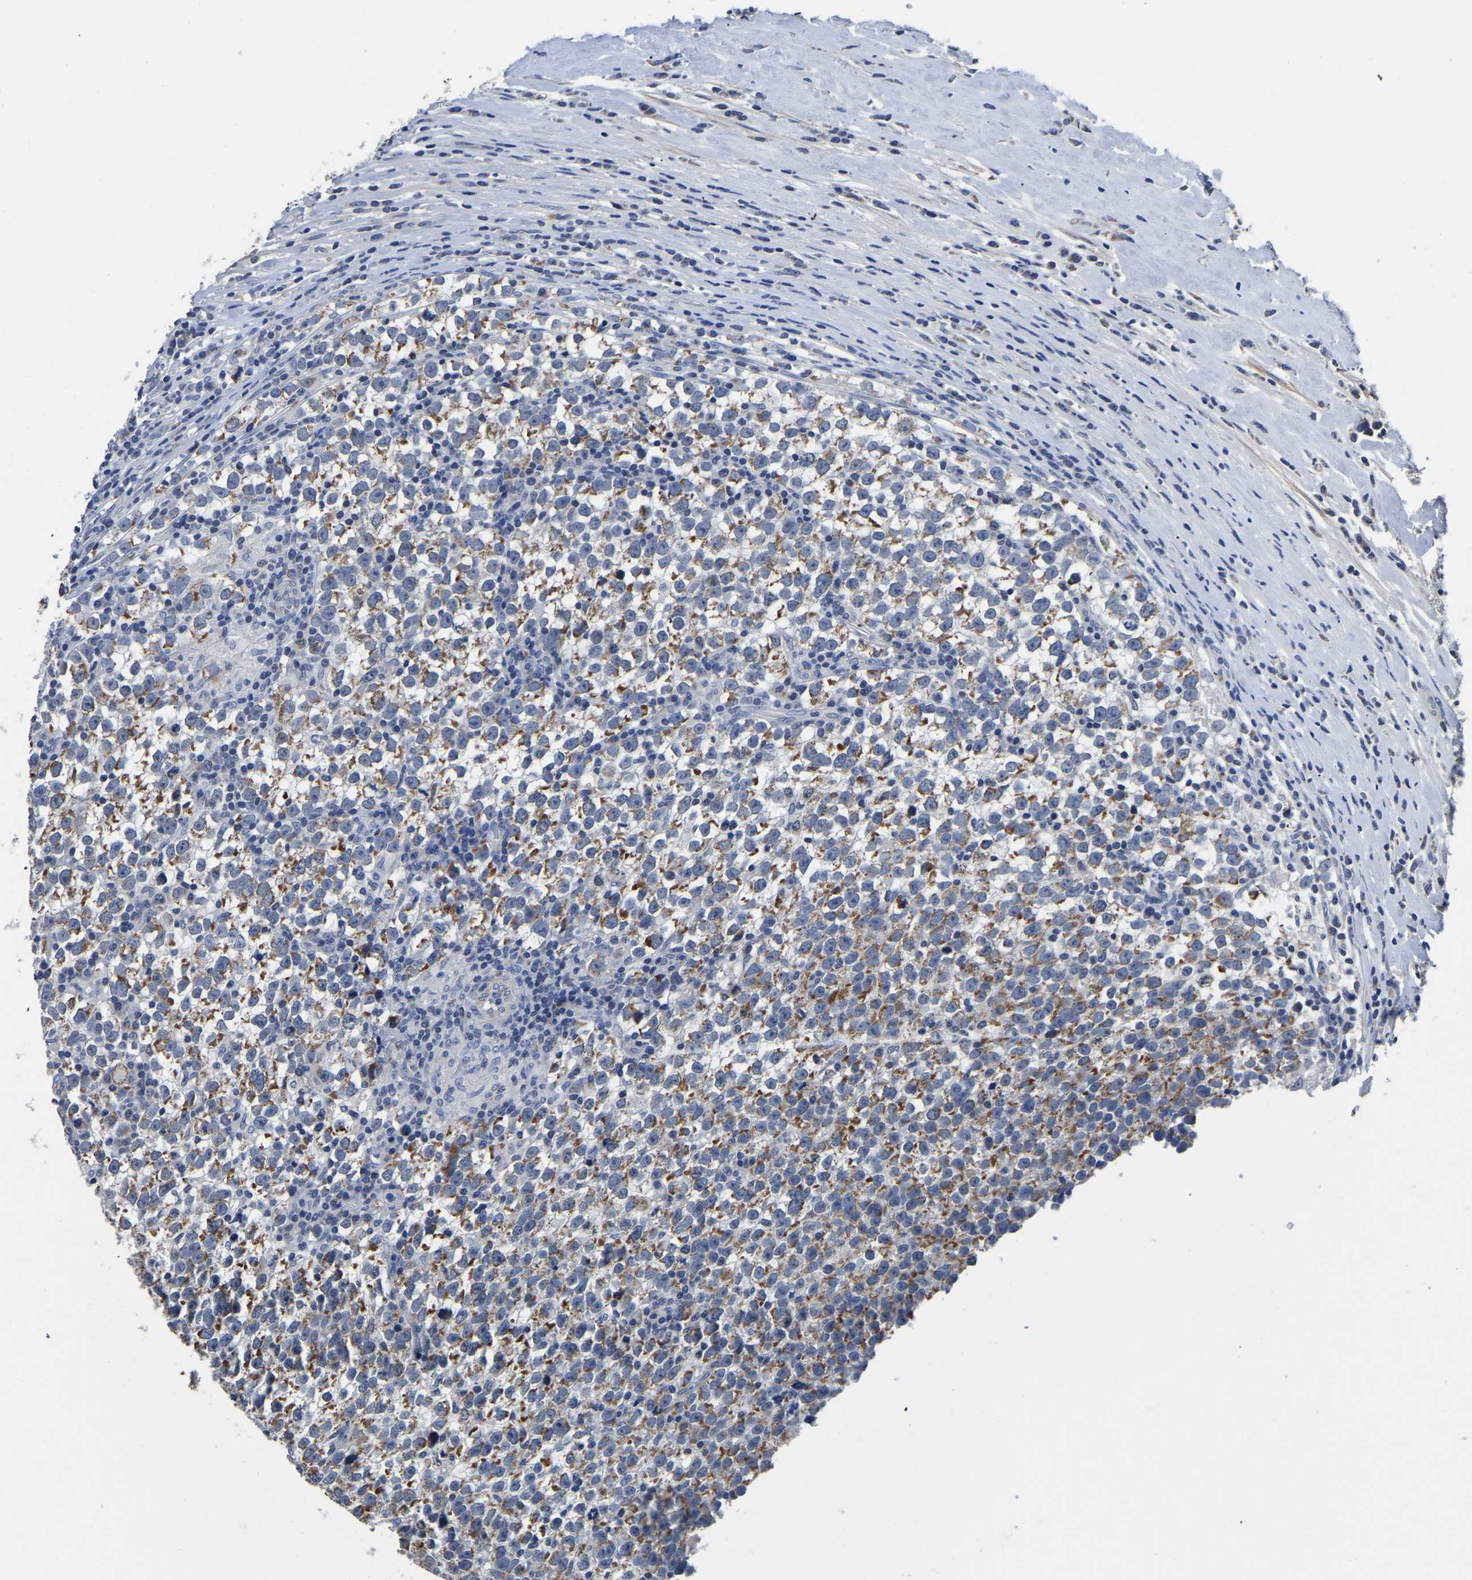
{"staining": {"intensity": "moderate", "quantity": ">75%", "location": "cytoplasmic/membranous"}, "tissue": "testis cancer", "cell_type": "Tumor cells", "image_type": "cancer", "snomed": [{"axis": "morphology", "description": "Normal tissue, NOS"}, {"axis": "morphology", "description": "Seminoma, NOS"}, {"axis": "topography", "description": "Testis"}], "caption": "Brown immunohistochemical staining in human testis cancer exhibits moderate cytoplasmic/membranous expression in approximately >75% of tumor cells. The staining is performed using DAB brown chromogen to label protein expression. The nuclei are counter-stained blue using hematoxylin.", "gene": "FGD5", "patient": {"sex": "male", "age": 43}}